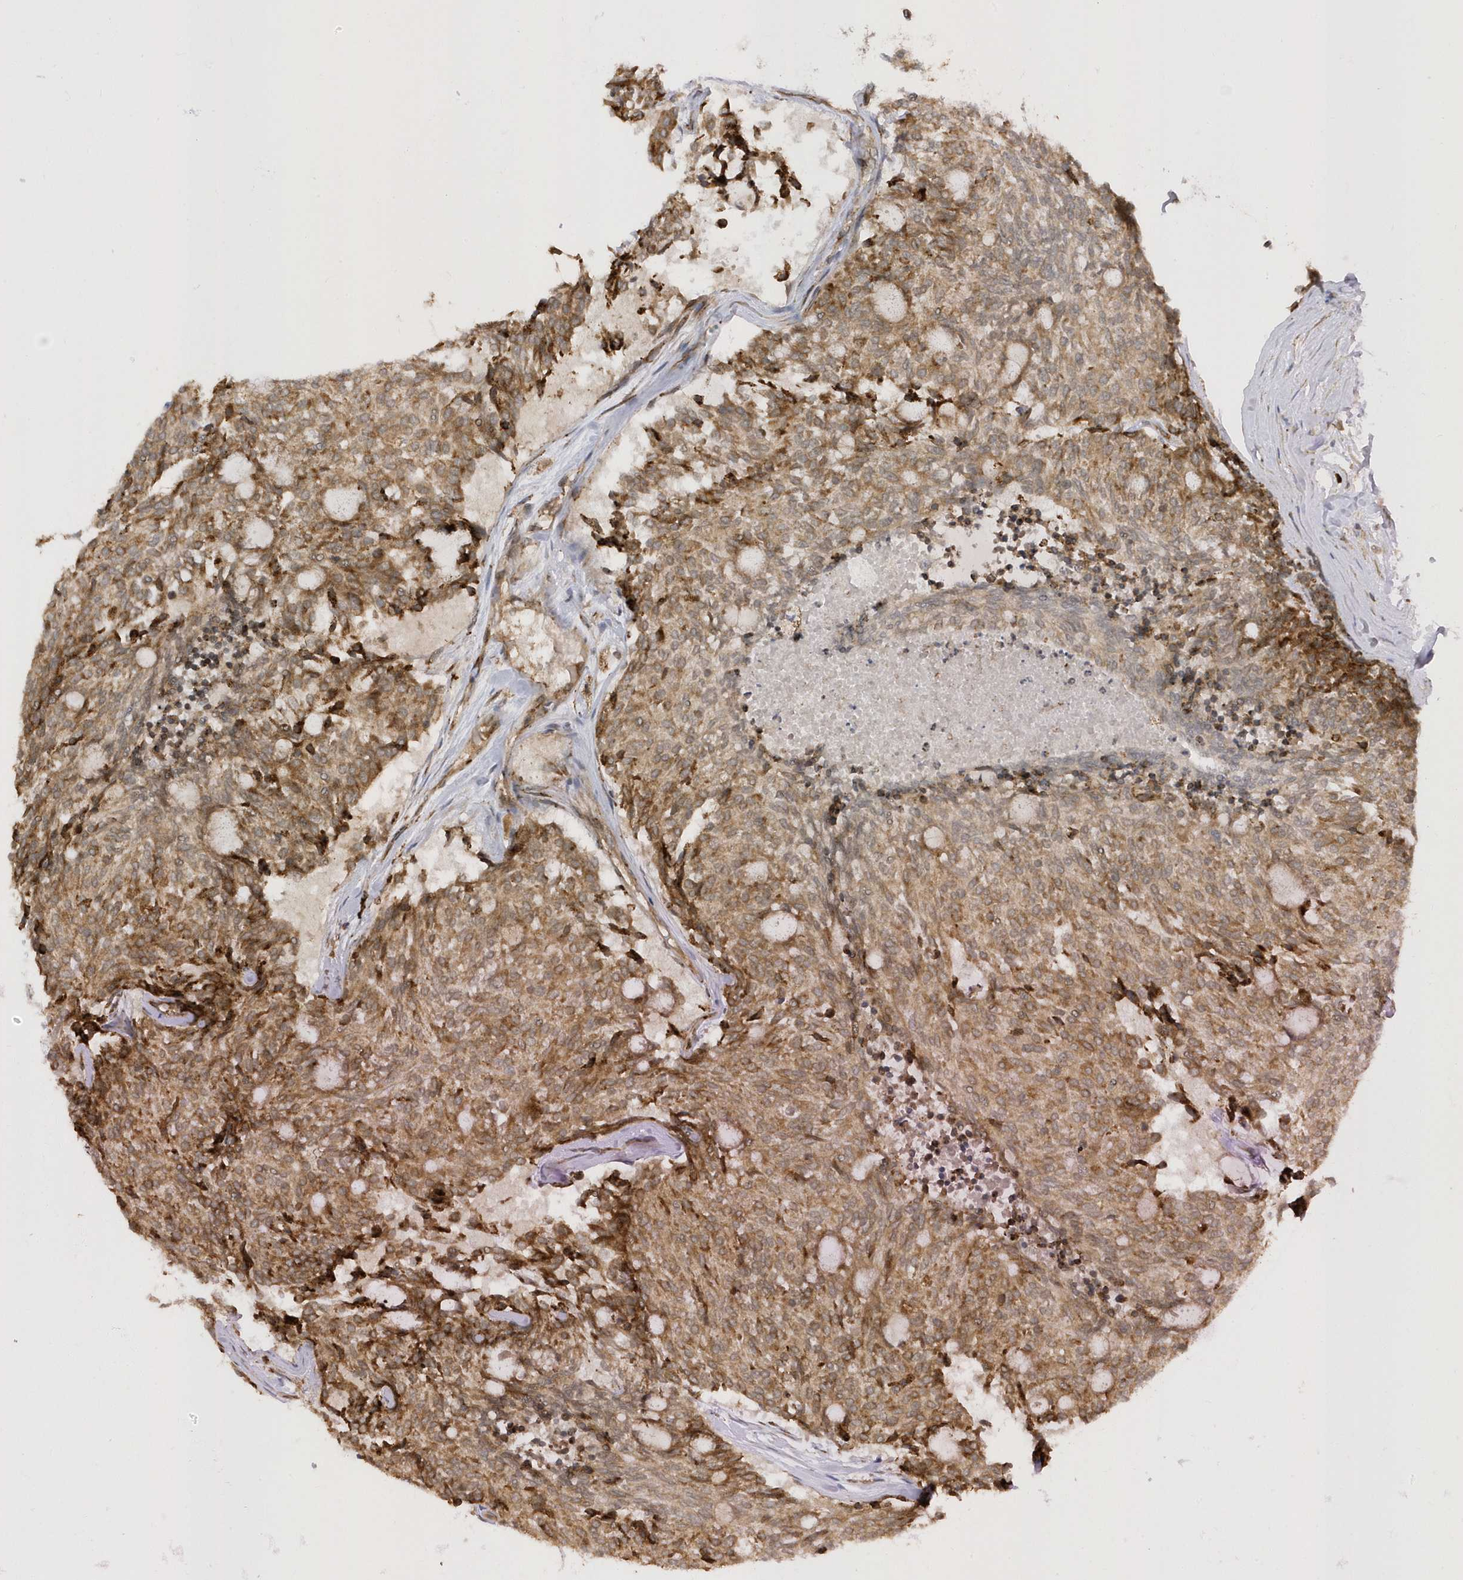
{"staining": {"intensity": "moderate", "quantity": ">75%", "location": "cytoplasmic/membranous"}, "tissue": "carcinoid", "cell_type": "Tumor cells", "image_type": "cancer", "snomed": [{"axis": "morphology", "description": "Carcinoid, malignant, NOS"}, {"axis": "topography", "description": "Pancreas"}], "caption": "DAB (3,3'-diaminobenzidine) immunohistochemical staining of human carcinoid shows moderate cytoplasmic/membranous protein staining in about >75% of tumor cells.", "gene": "METTL21A", "patient": {"sex": "female", "age": 54}}